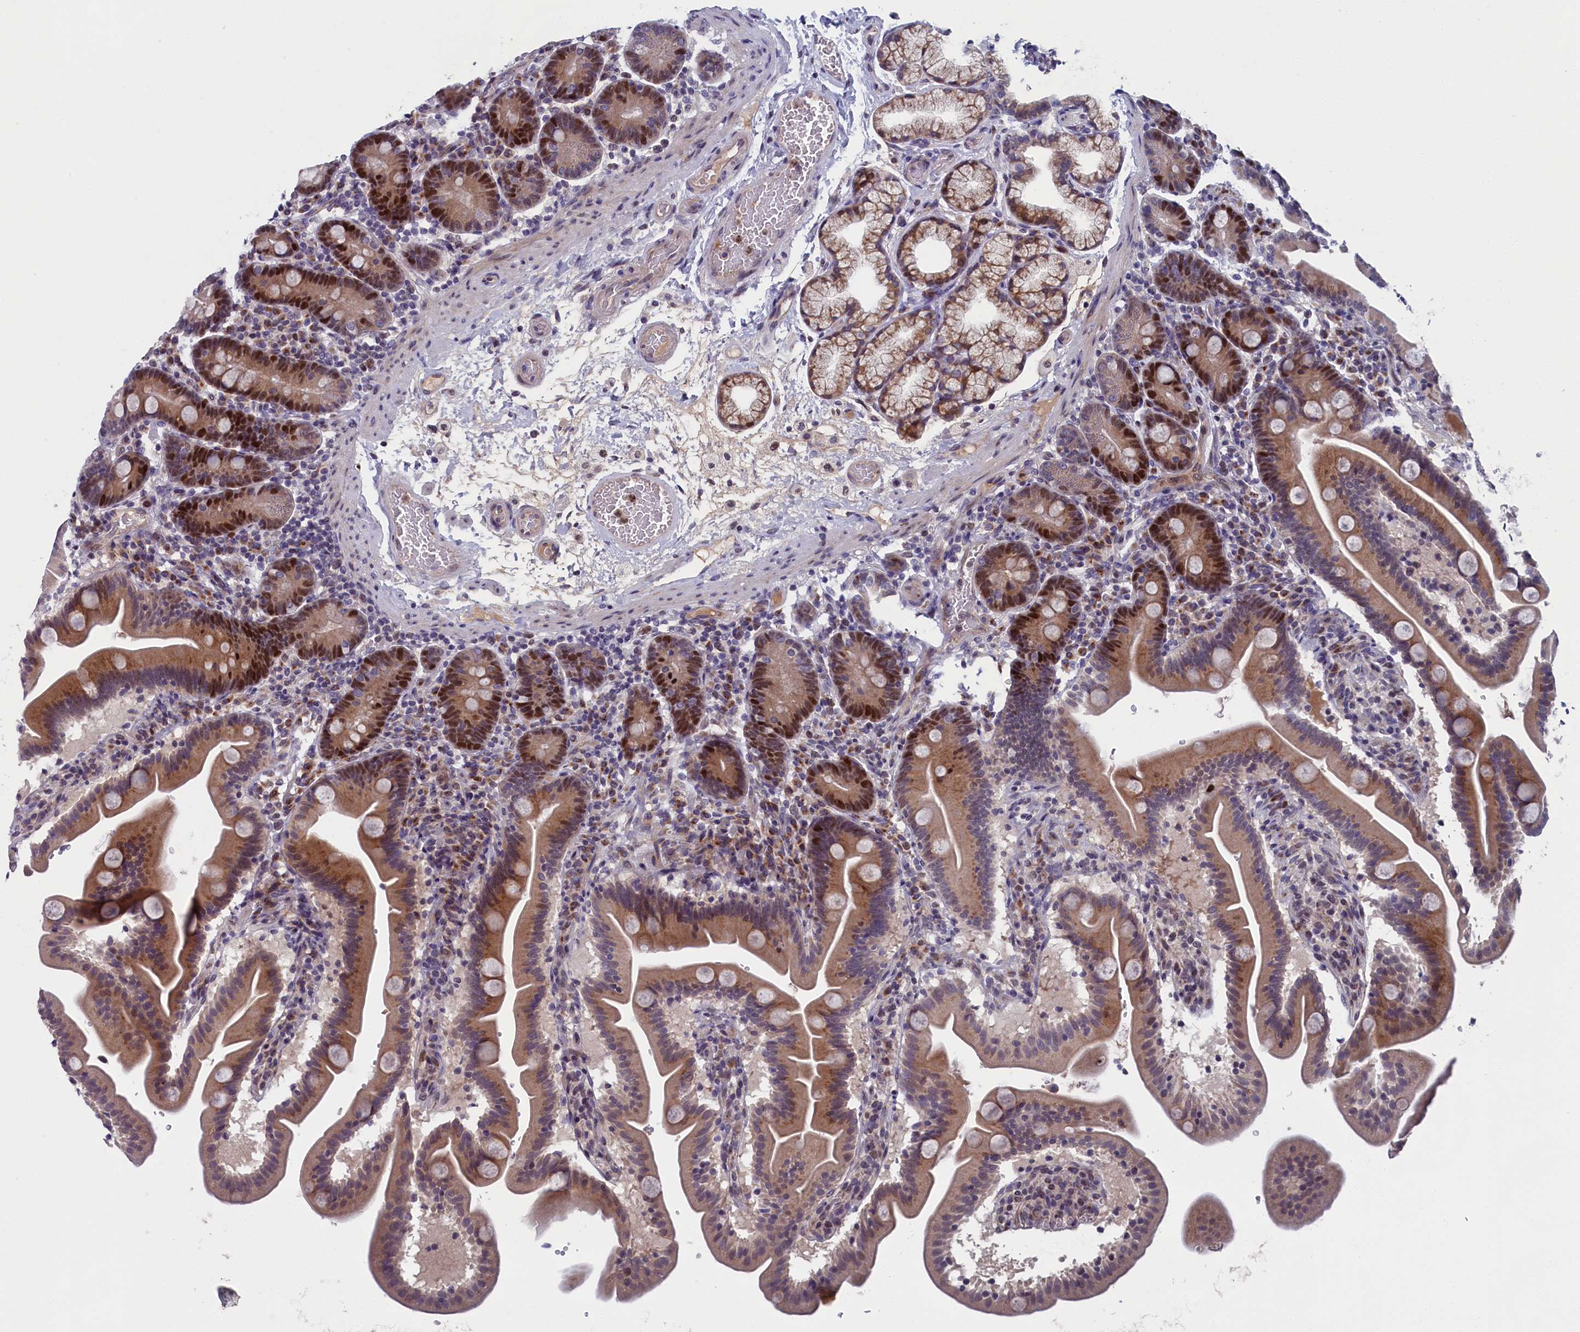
{"staining": {"intensity": "strong", "quantity": "25%-75%", "location": "cytoplasmic/membranous,nuclear"}, "tissue": "duodenum", "cell_type": "Glandular cells", "image_type": "normal", "snomed": [{"axis": "morphology", "description": "Normal tissue, NOS"}, {"axis": "topography", "description": "Duodenum"}], "caption": "Glandular cells show high levels of strong cytoplasmic/membranous,nuclear positivity in about 25%-75% of cells in unremarkable duodenum.", "gene": "LIG1", "patient": {"sex": "male", "age": 54}}